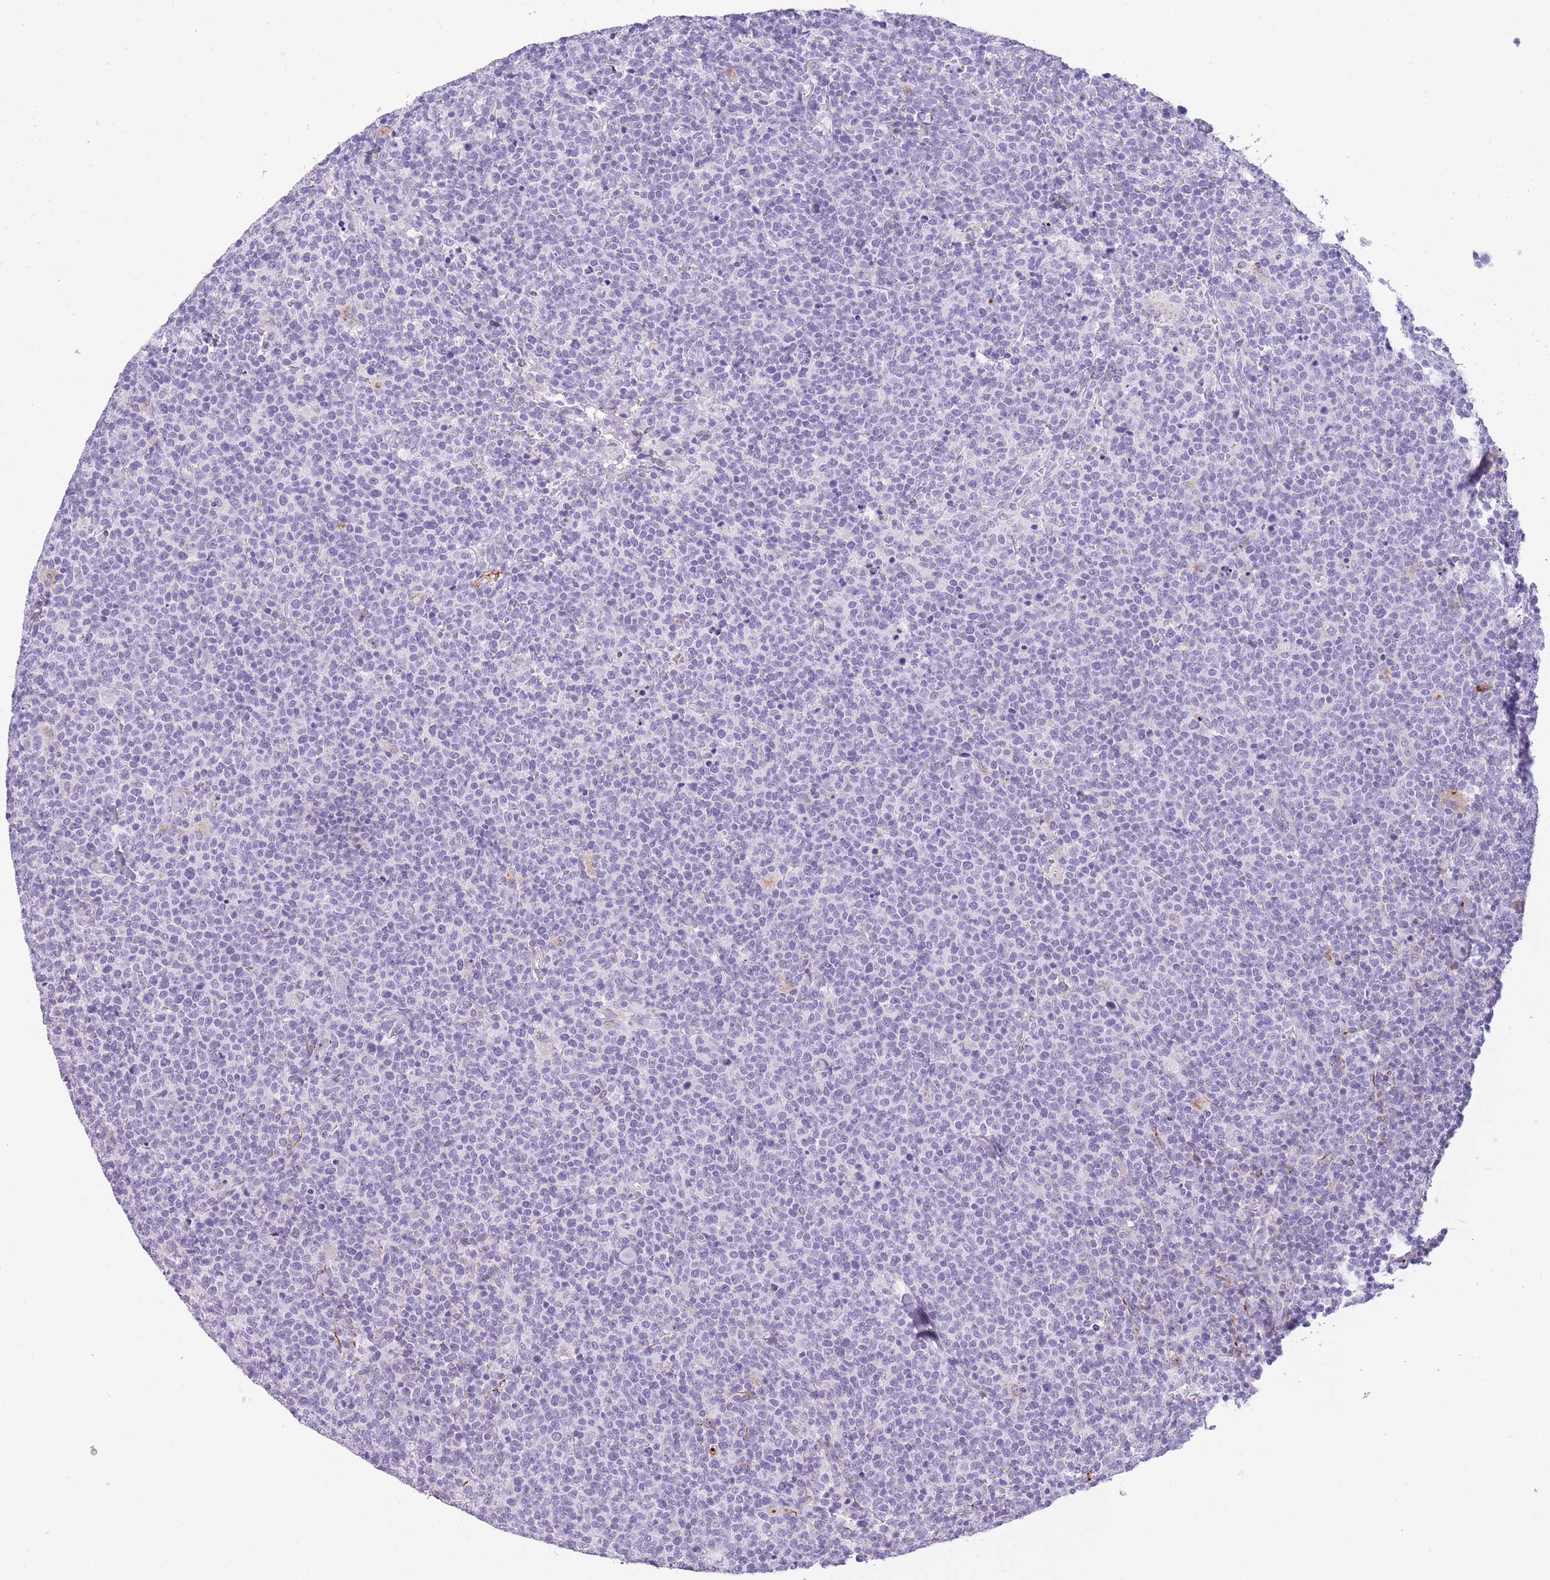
{"staining": {"intensity": "negative", "quantity": "none", "location": "none"}, "tissue": "lymphoma", "cell_type": "Tumor cells", "image_type": "cancer", "snomed": [{"axis": "morphology", "description": "Malignant lymphoma, non-Hodgkin's type, High grade"}, {"axis": "topography", "description": "Lymph node"}], "caption": "Tumor cells show no significant staining in malignant lymphoma, non-Hodgkin's type (high-grade). (Stains: DAB (3,3'-diaminobenzidine) IHC with hematoxylin counter stain, Microscopy: brightfield microscopy at high magnification).", "gene": "RADX", "patient": {"sex": "male", "age": 61}}